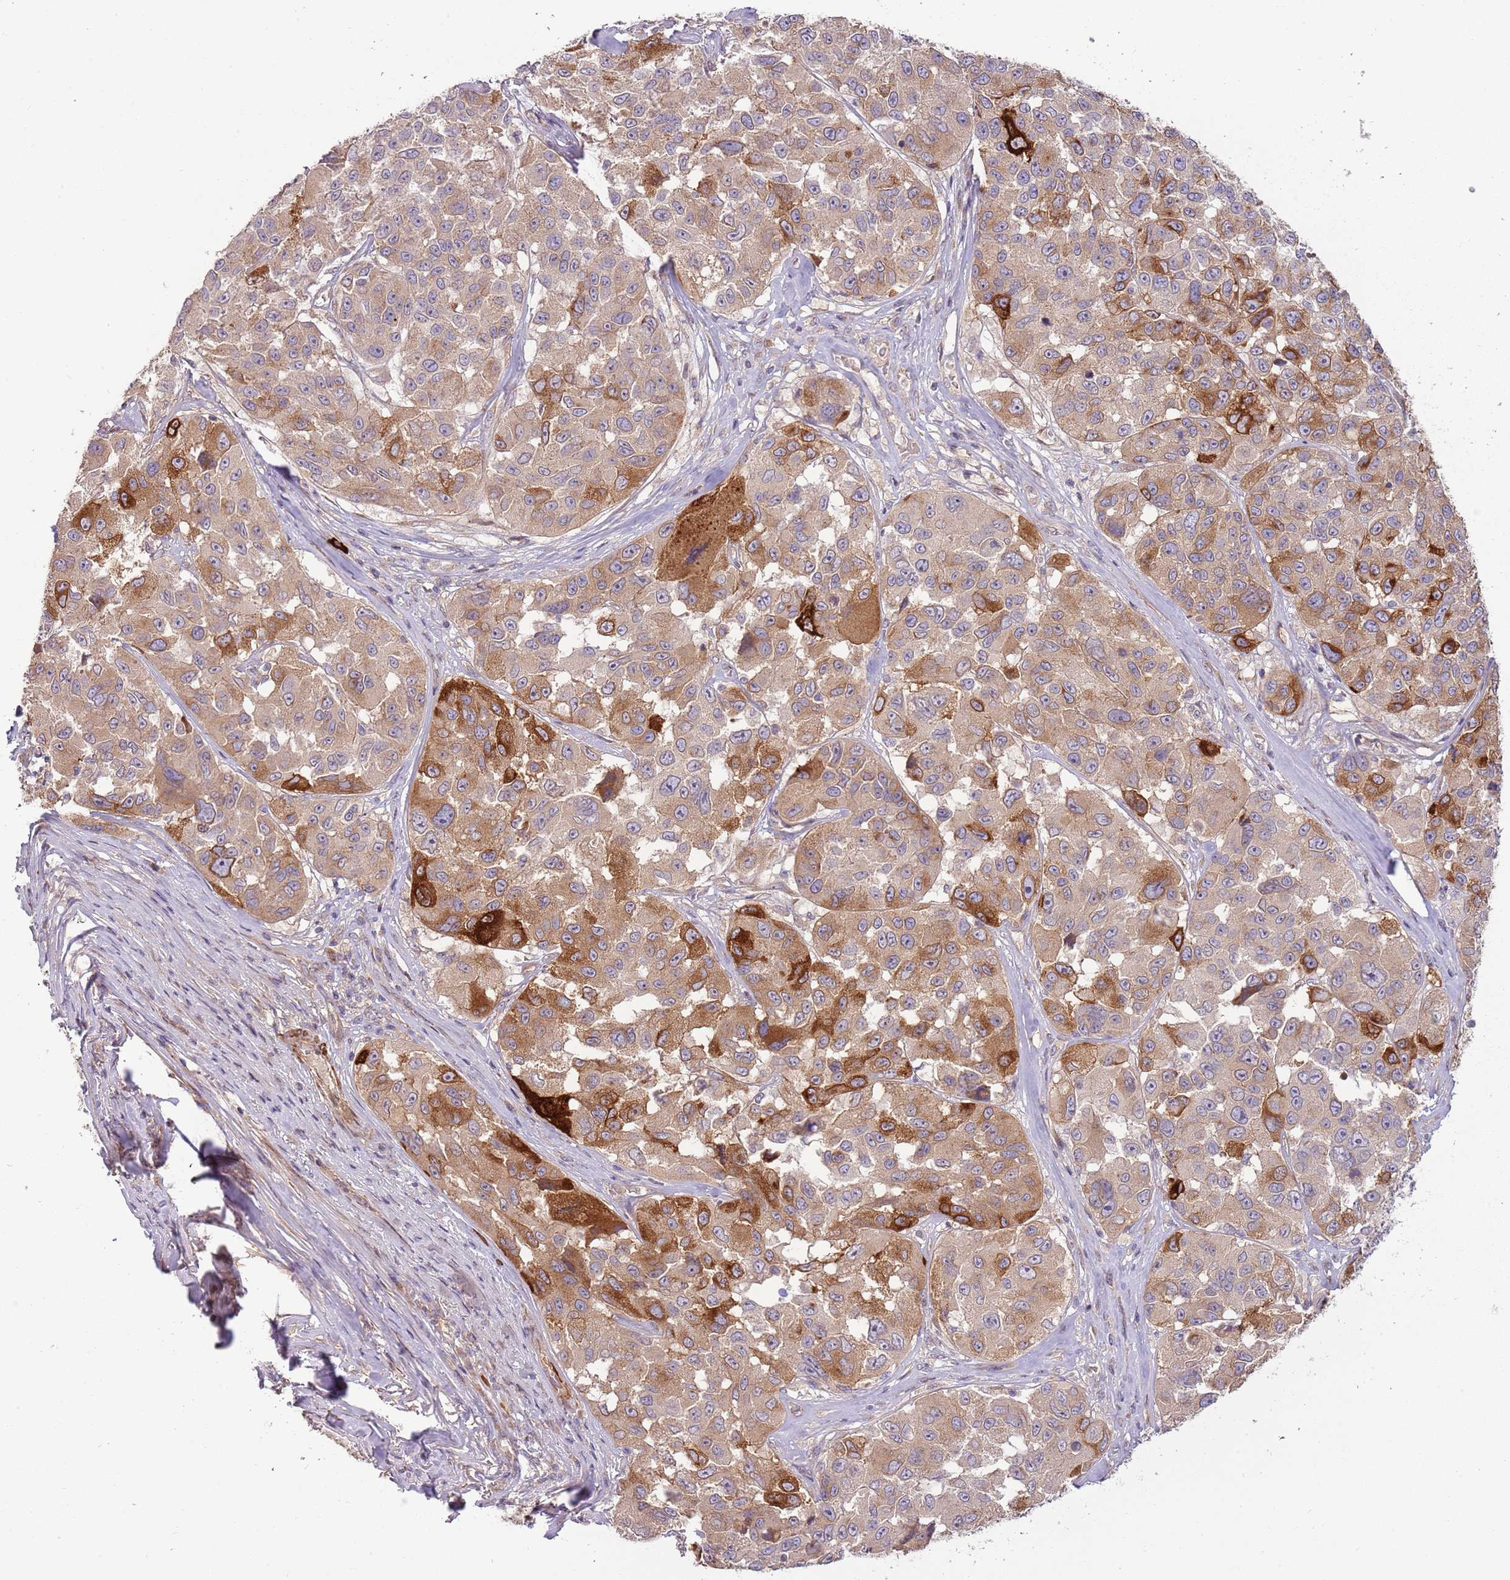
{"staining": {"intensity": "strong", "quantity": "<25%", "location": "cytoplasmic/membranous"}, "tissue": "melanoma", "cell_type": "Tumor cells", "image_type": "cancer", "snomed": [{"axis": "morphology", "description": "Malignant melanoma, NOS"}, {"axis": "topography", "description": "Skin"}], "caption": "Protein staining of melanoma tissue reveals strong cytoplasmic/membranous positivity in about <25% of tumor cells.", "gene": "RNF128", "patient": {"sex": "female", "age": 66}}